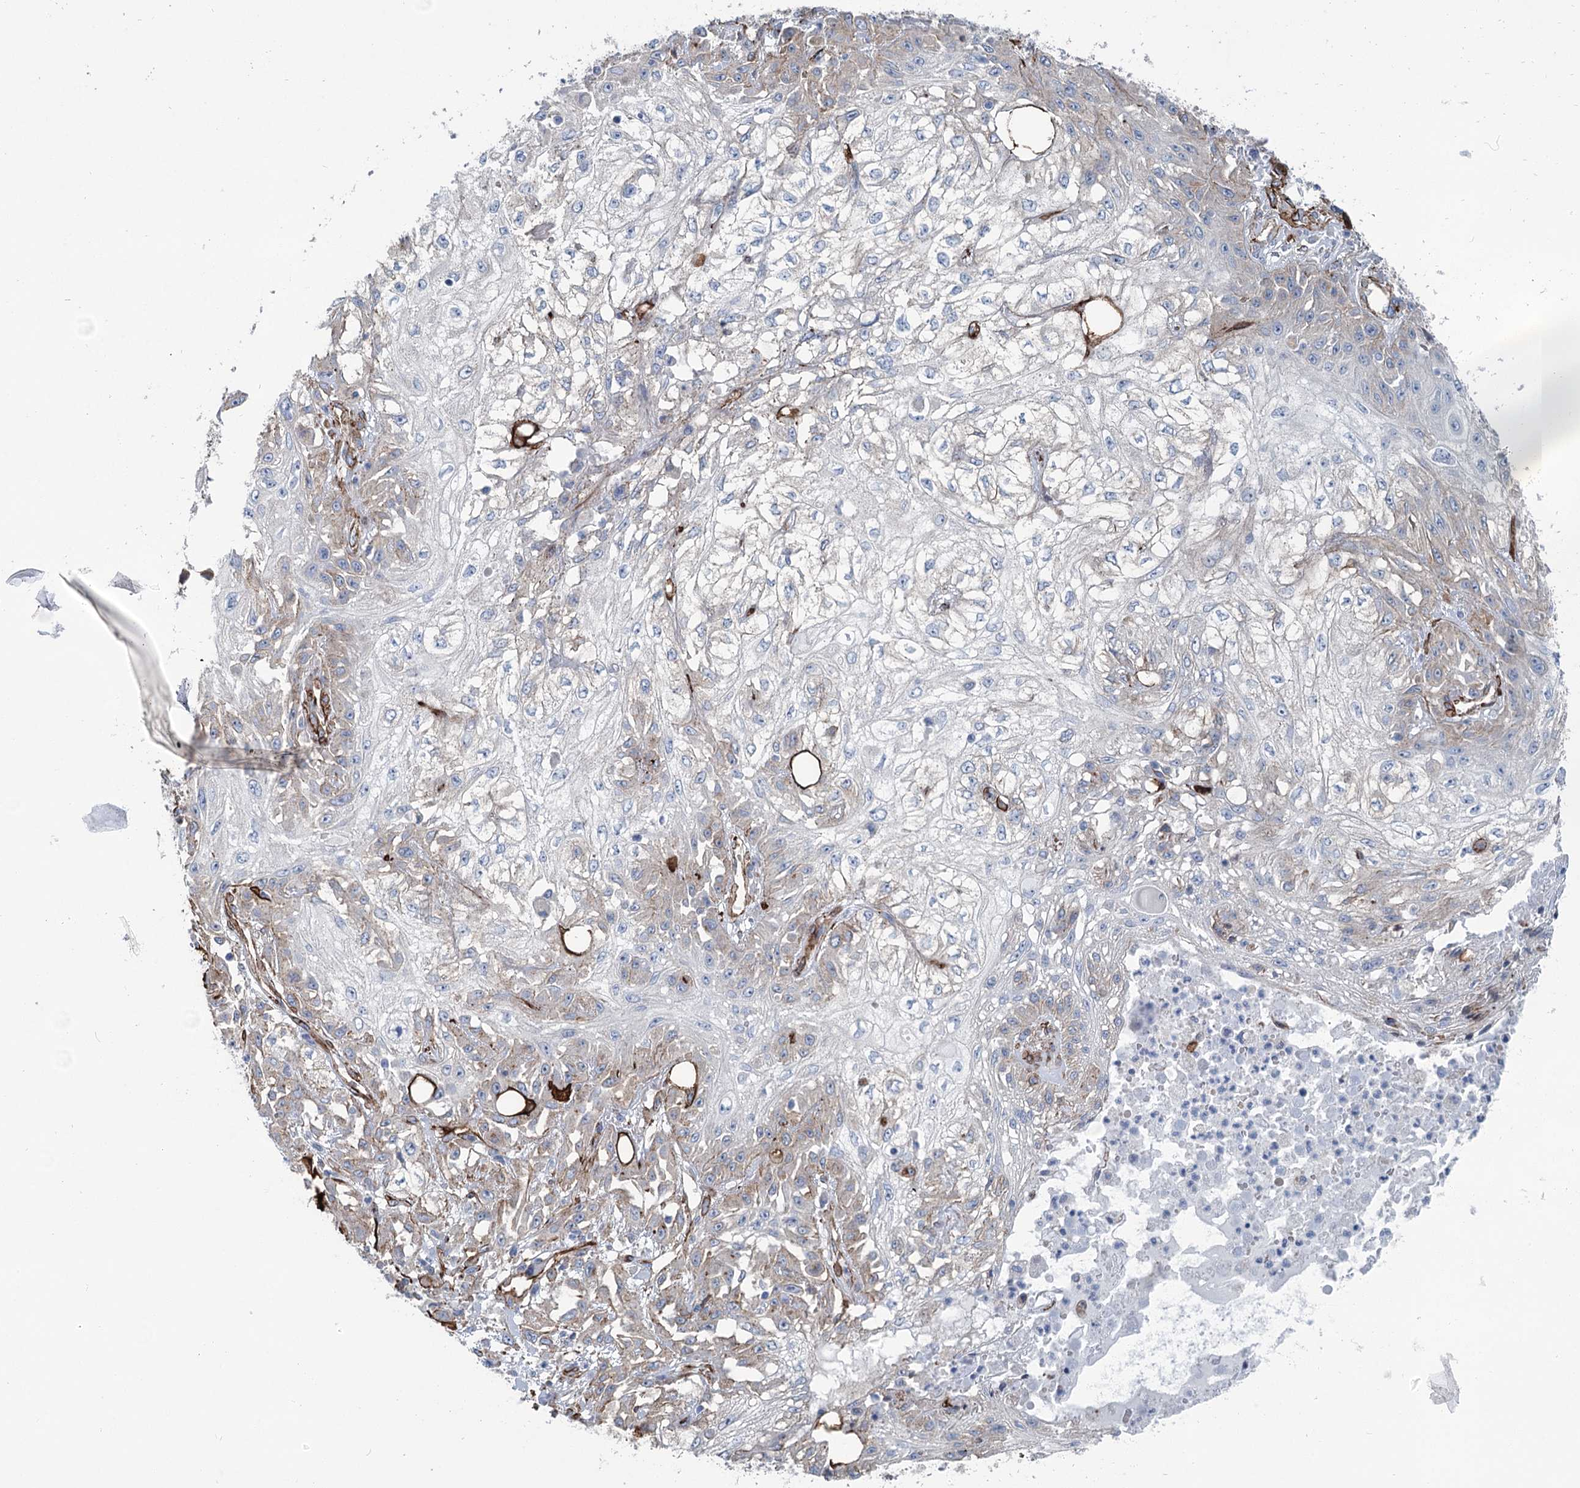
{"staining": {"intensity": "weak", "quantity": "<25%", "location": "cytoplasmic/membranous"}, "tissue": "skin cancer", "cell_type": "Tumor cells", "image_type": "cancer", "snomed": [{"axis": "morphology", "description": "Squamous cell carcinoma, NOS"}, {"axis": "morphology", "description": "Squamous cell carcinoma, metastatic, NOS"}, {"axis": "topography", "description": "Skin"}, {"axis": "topography", "description": "Lymph node"}], "caption": "Immunohistochemistry (IHC) image of neoplastic tissue: human metastatic squamous cell carcinoma (skin) stained with DAB (3,3'-diaminobenzidine) reveals no significant protein staining in tumor cells.", "gene": "IQSEC1", "patient": {"sex": "male", "age": 75}}